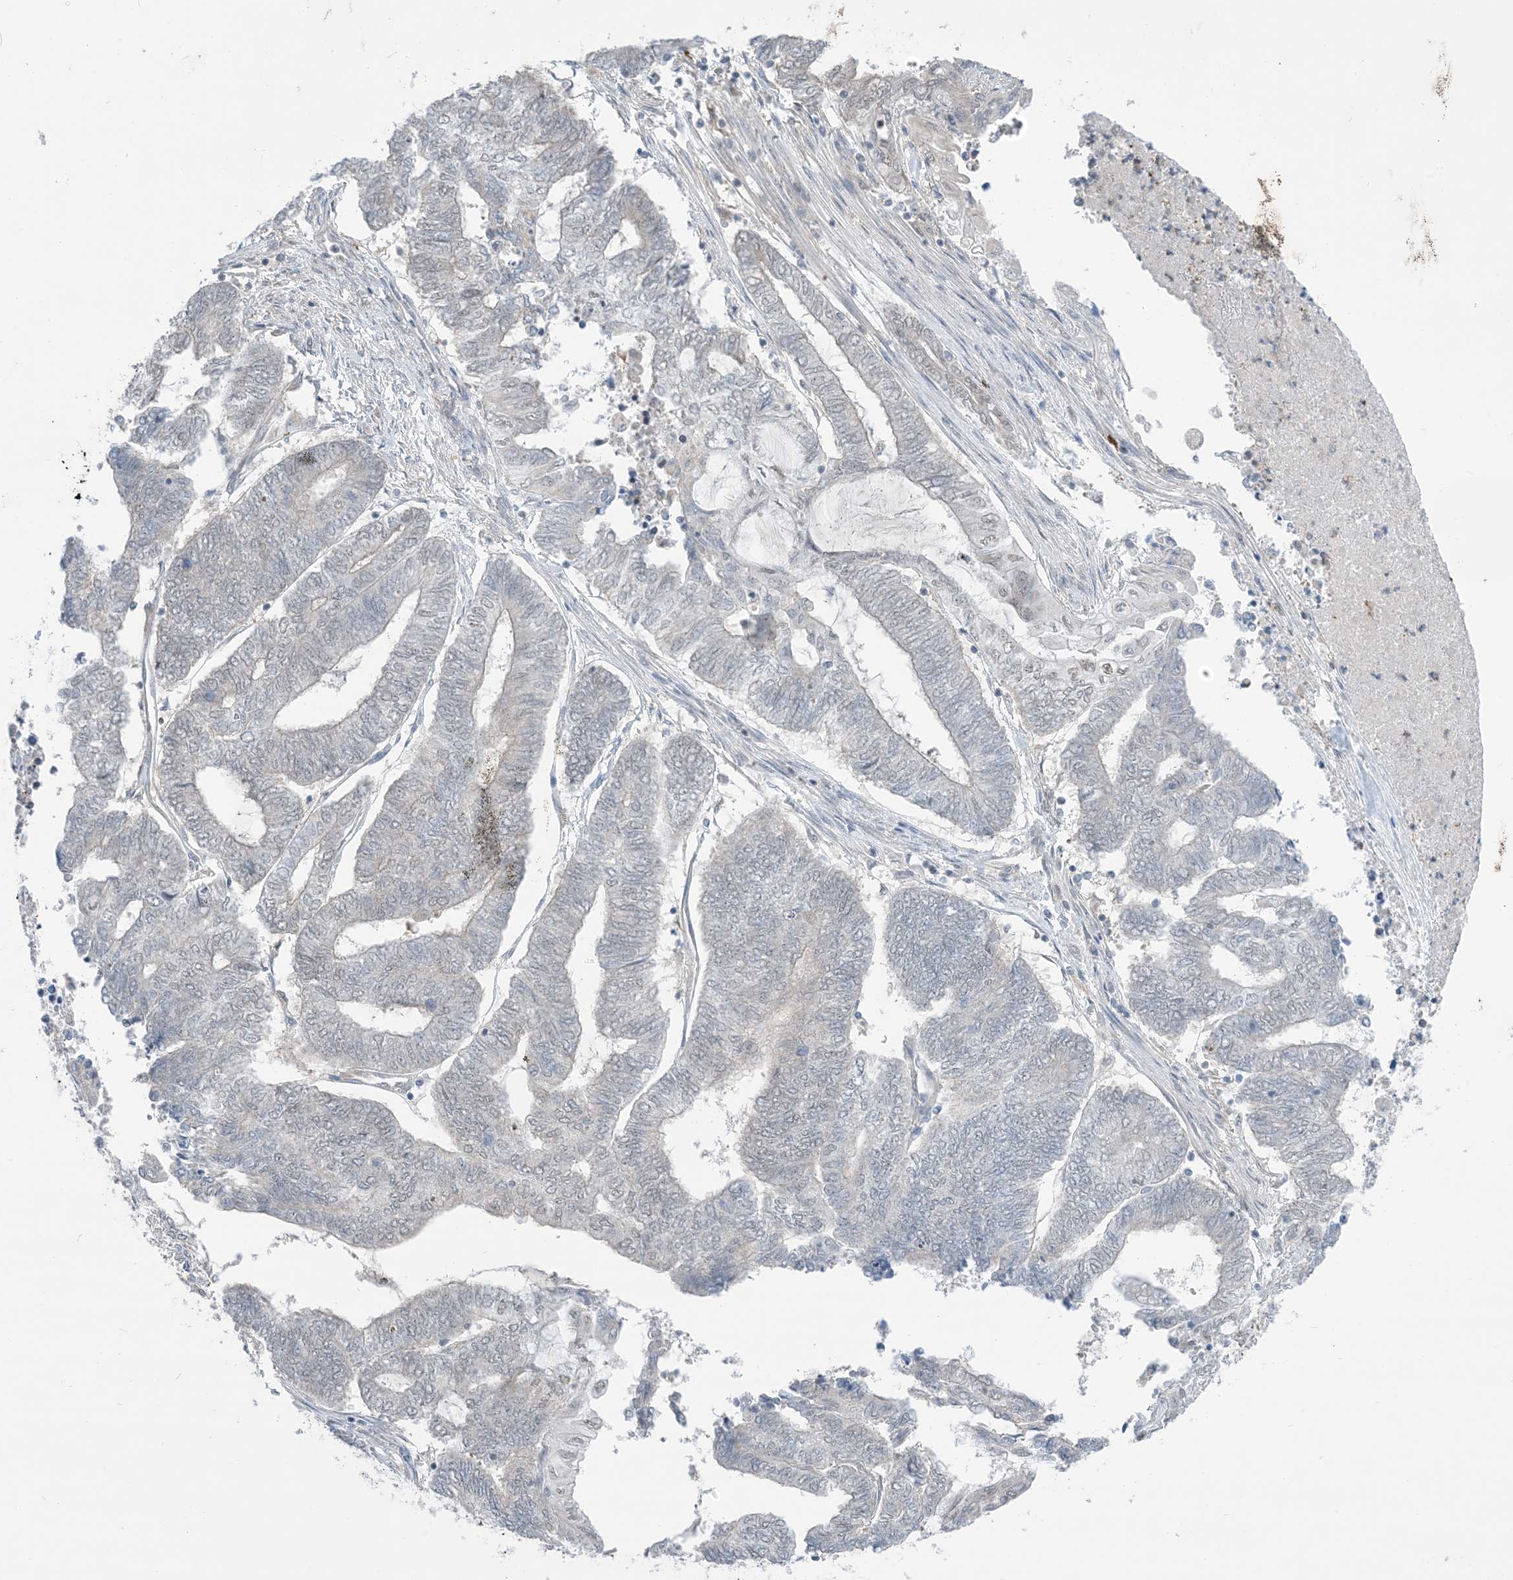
{"staining": {"intensity": "negative", "quantity": "none", "location": "none"}, "tissue": "endometrial cancer", "cell_type": "Tumor cells", "image_type": "cancer", "snomed": [{"axis": "morphology", "description": "Adenocarcinoma, NOS"}, {"axis": "topography", "description": "Uterus"}, {"axis": "topography", "description": "Endometrium"}], "caption": "Tumor cells are negative for brown protein staining in adenocarcinoma (endometrial).", "gene": "TFPT", "patient": {"sex": "female", "age": 70}}